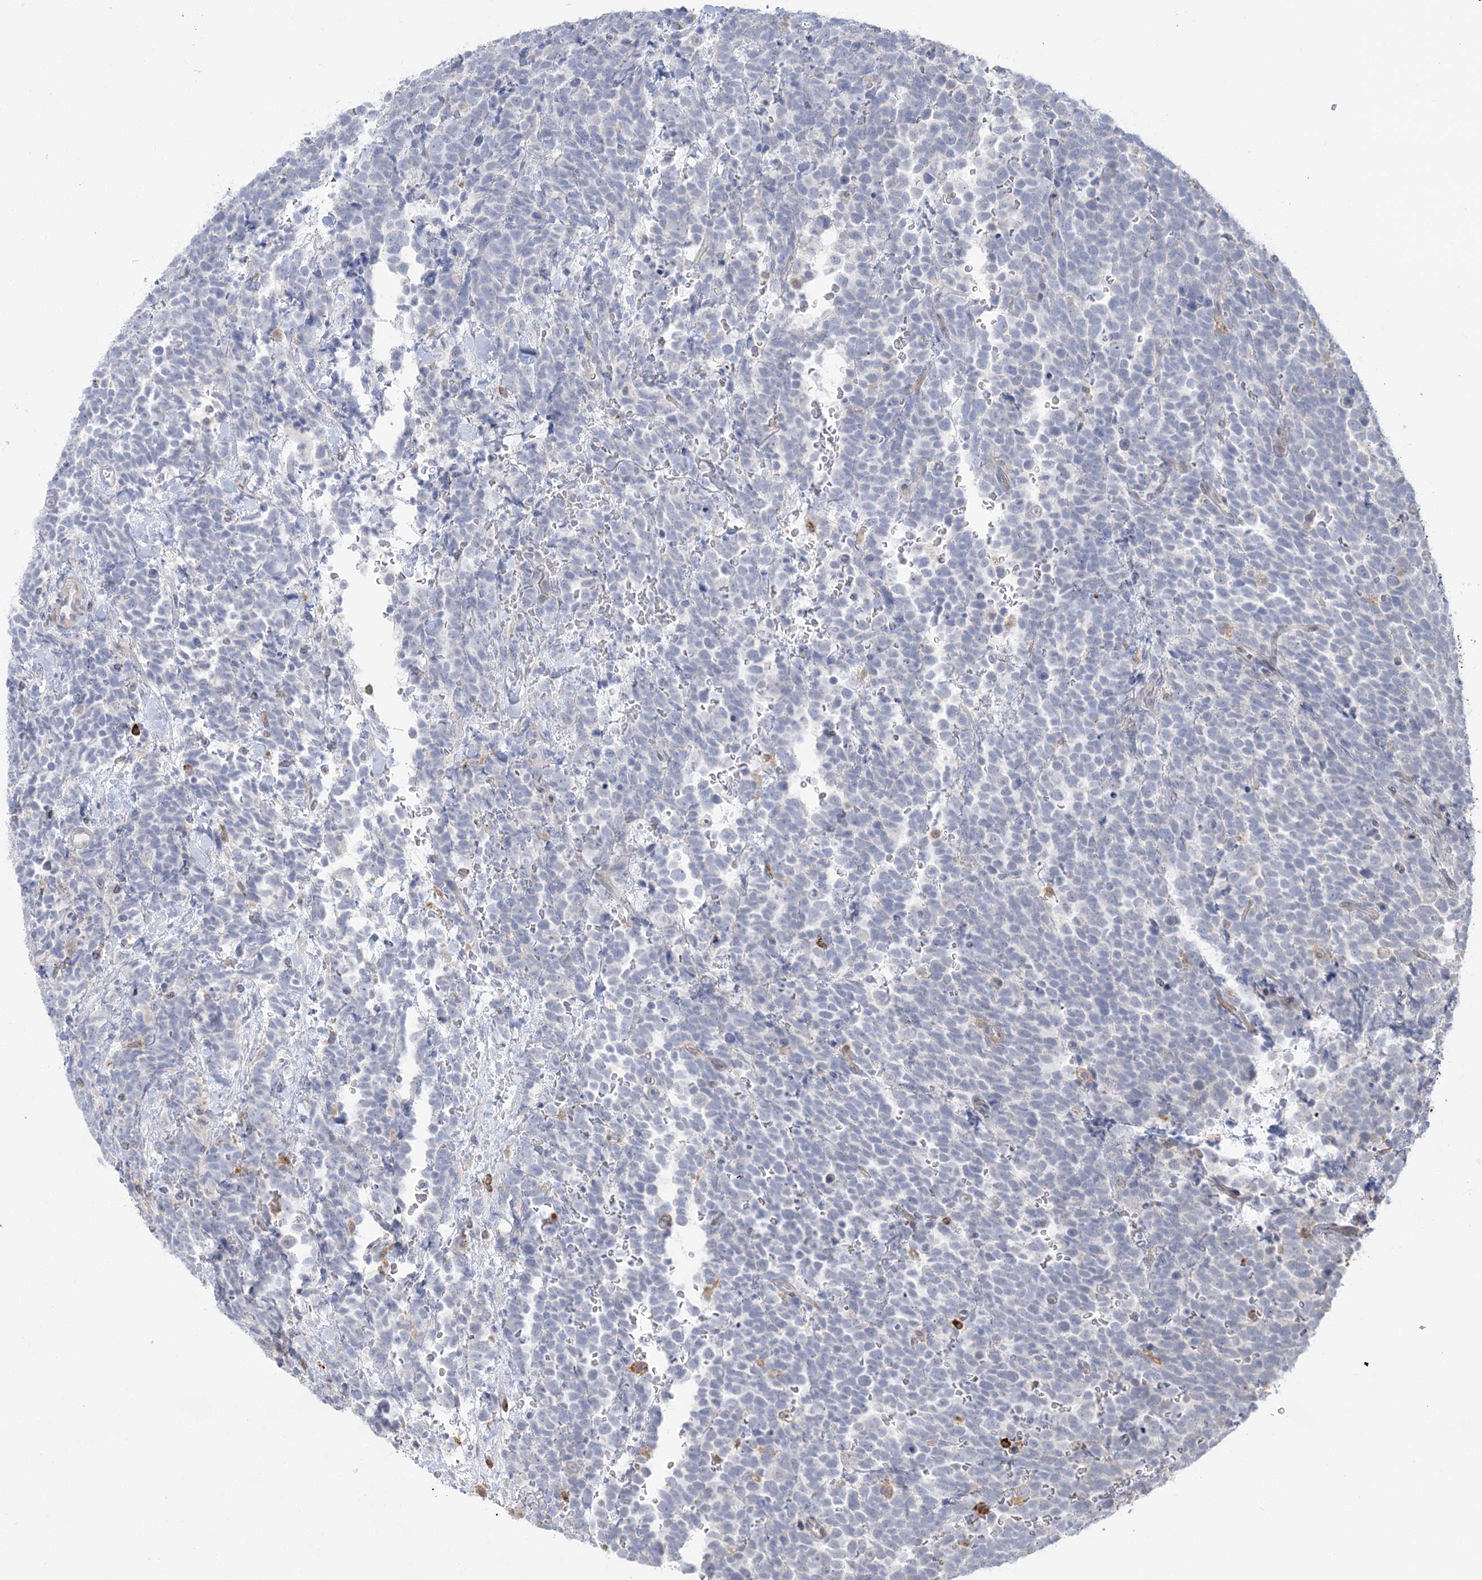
{"staining": {"intensity": "negative", "quantity": "none", "location": "none"}, "tissue": "urothelial cancer", "cell_type": "Tumor cells", "image_type": "cancer", "snomed": [{"axis": "morphology", "description": "Urothelial carcinoma, High grade"}, {"axis": "topography", "description": "Urinary bladder"}], "caption": "Urothelial carcinoma (high-grade) stained for a protein using immunohistochemistry (IHC) displays no positivity tumor cells.", "gene": "HAAO", "patient": {"sex": "female", "age": 82}}